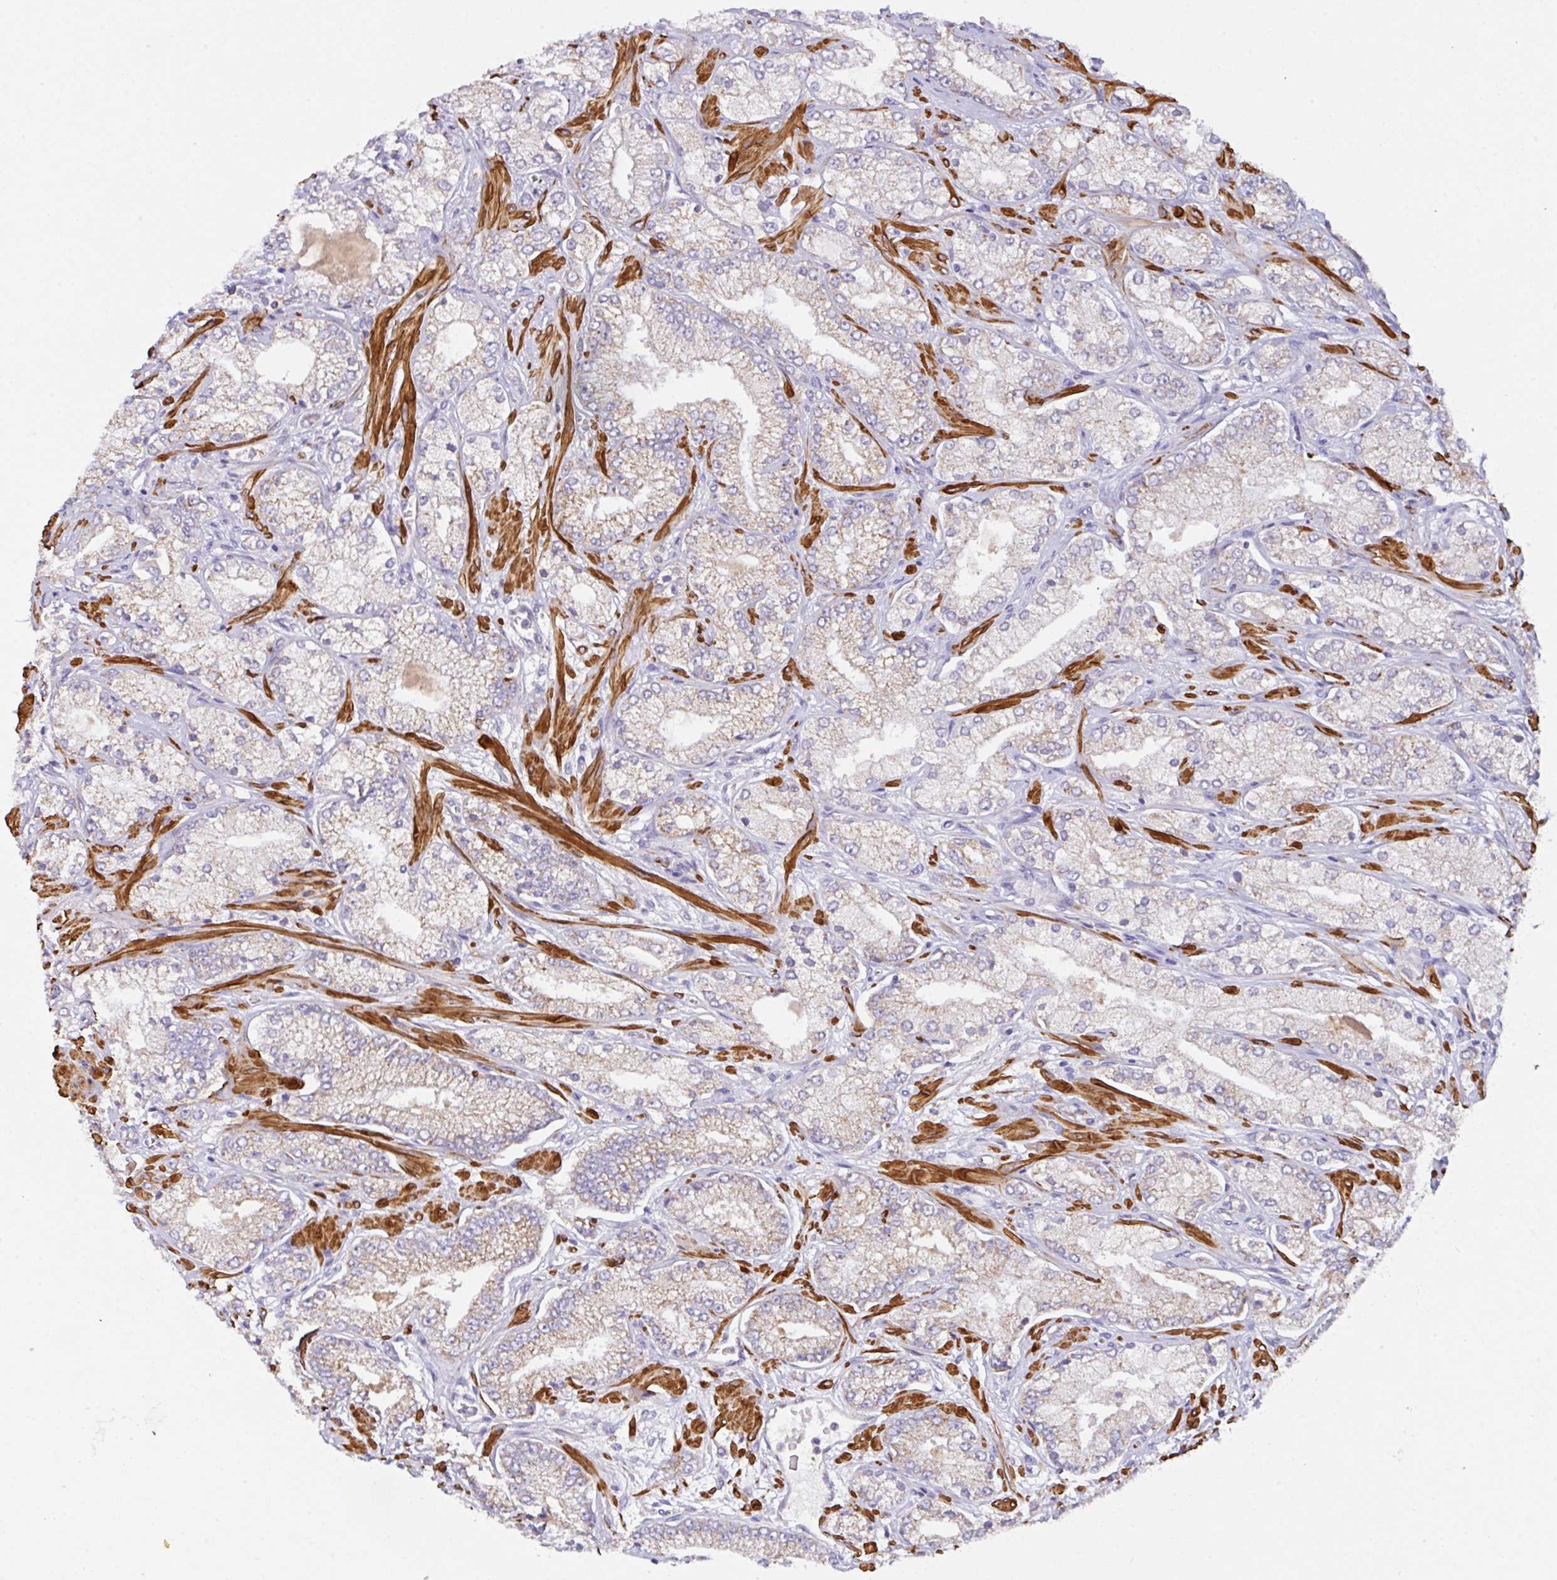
{"staining": {"intensity": "moderate", "quantity": "25%-75%", "location": "cytoplasmic/membranous"}, "tissue": "prostate cancer", "cell_type": "Tumor cells", "image_type": "cancer", "snomed": [{"axis": "morphology", "description": "Normal tissue, NOS"}, {"axis": "morphology", "description": "Adenocarcinoma, High grade"}, {"axis": "topography", "description": "Prostate"}, {"axis": "topography", "description": "Peripheral nerve tissue"}], "caption": "High-magnification brightfield microscopy of prostate cancer stained with DAB (3,3'-diaminobenzidine) (brown) and counterstained with hematoxylin (blue). tumor cells exhibit moderate cytoplasmic/membranous positivity is present in approximately25%-75% of cells.", "gene": "CHDH", "patient": {"sex": "male", "age": 68}}